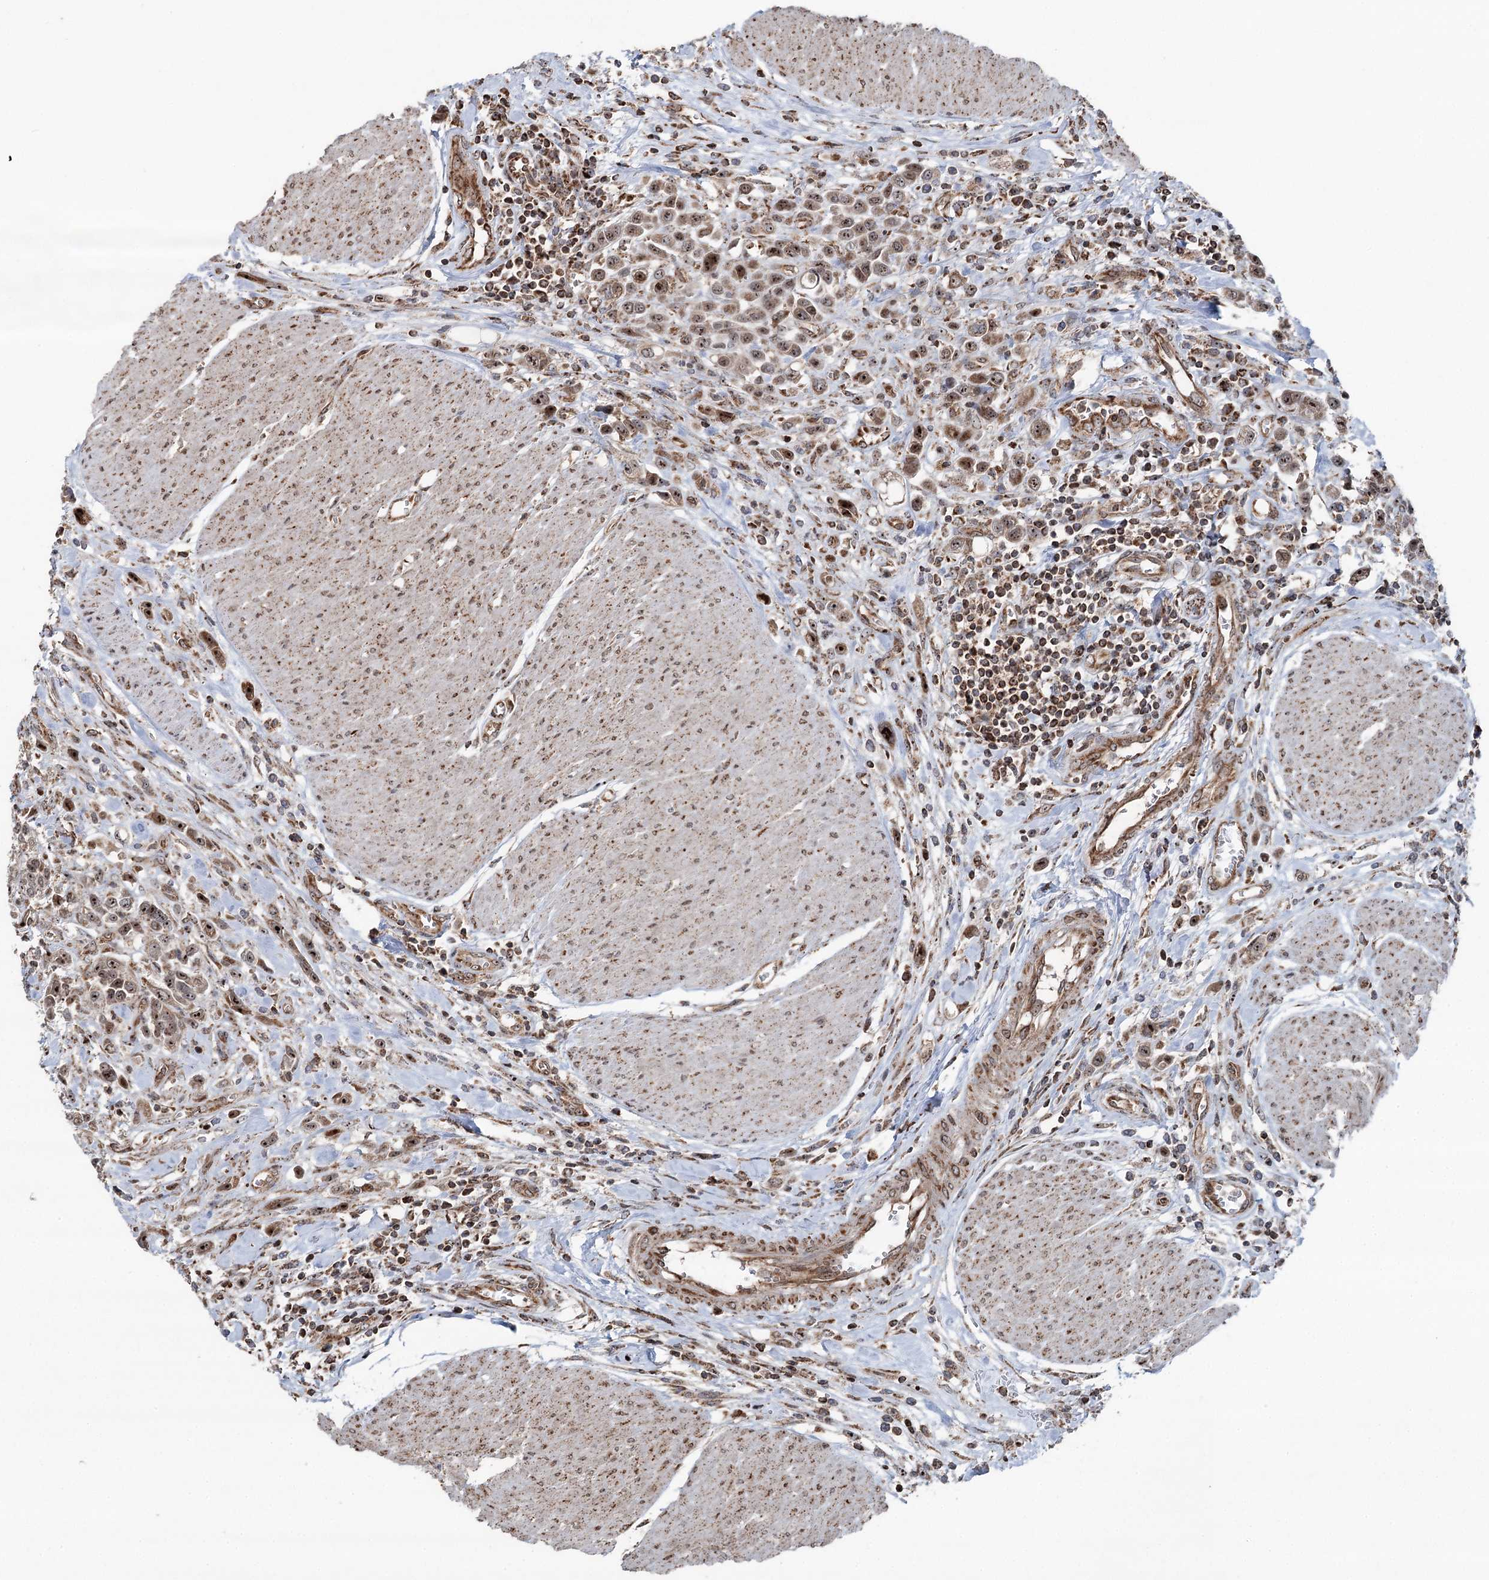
{"staining": {"intensity": "moderate", "quantity": ">75%", "location": "cytoplasmic/membranous,nuclear"}, "tissue": "urothelial cancer", "cell_type": "Tumor cells", "image_type": "cancer", "snomed": [{"axis": "morphology", "description": "Urothelial carcinoma, High grade"}, {"axis": "topography", "description": "Urinary bladder"}], "caption": "Immunohistochemistry histopathology image of urothelial cancer stained for a protein (brown), which displays medium levels of moderate cytoplasmic/membranous and nuclear expression in about >75% of tumor cells.", "gene": "STEEP1", "patient": {"sex": "male", "age": 50}}